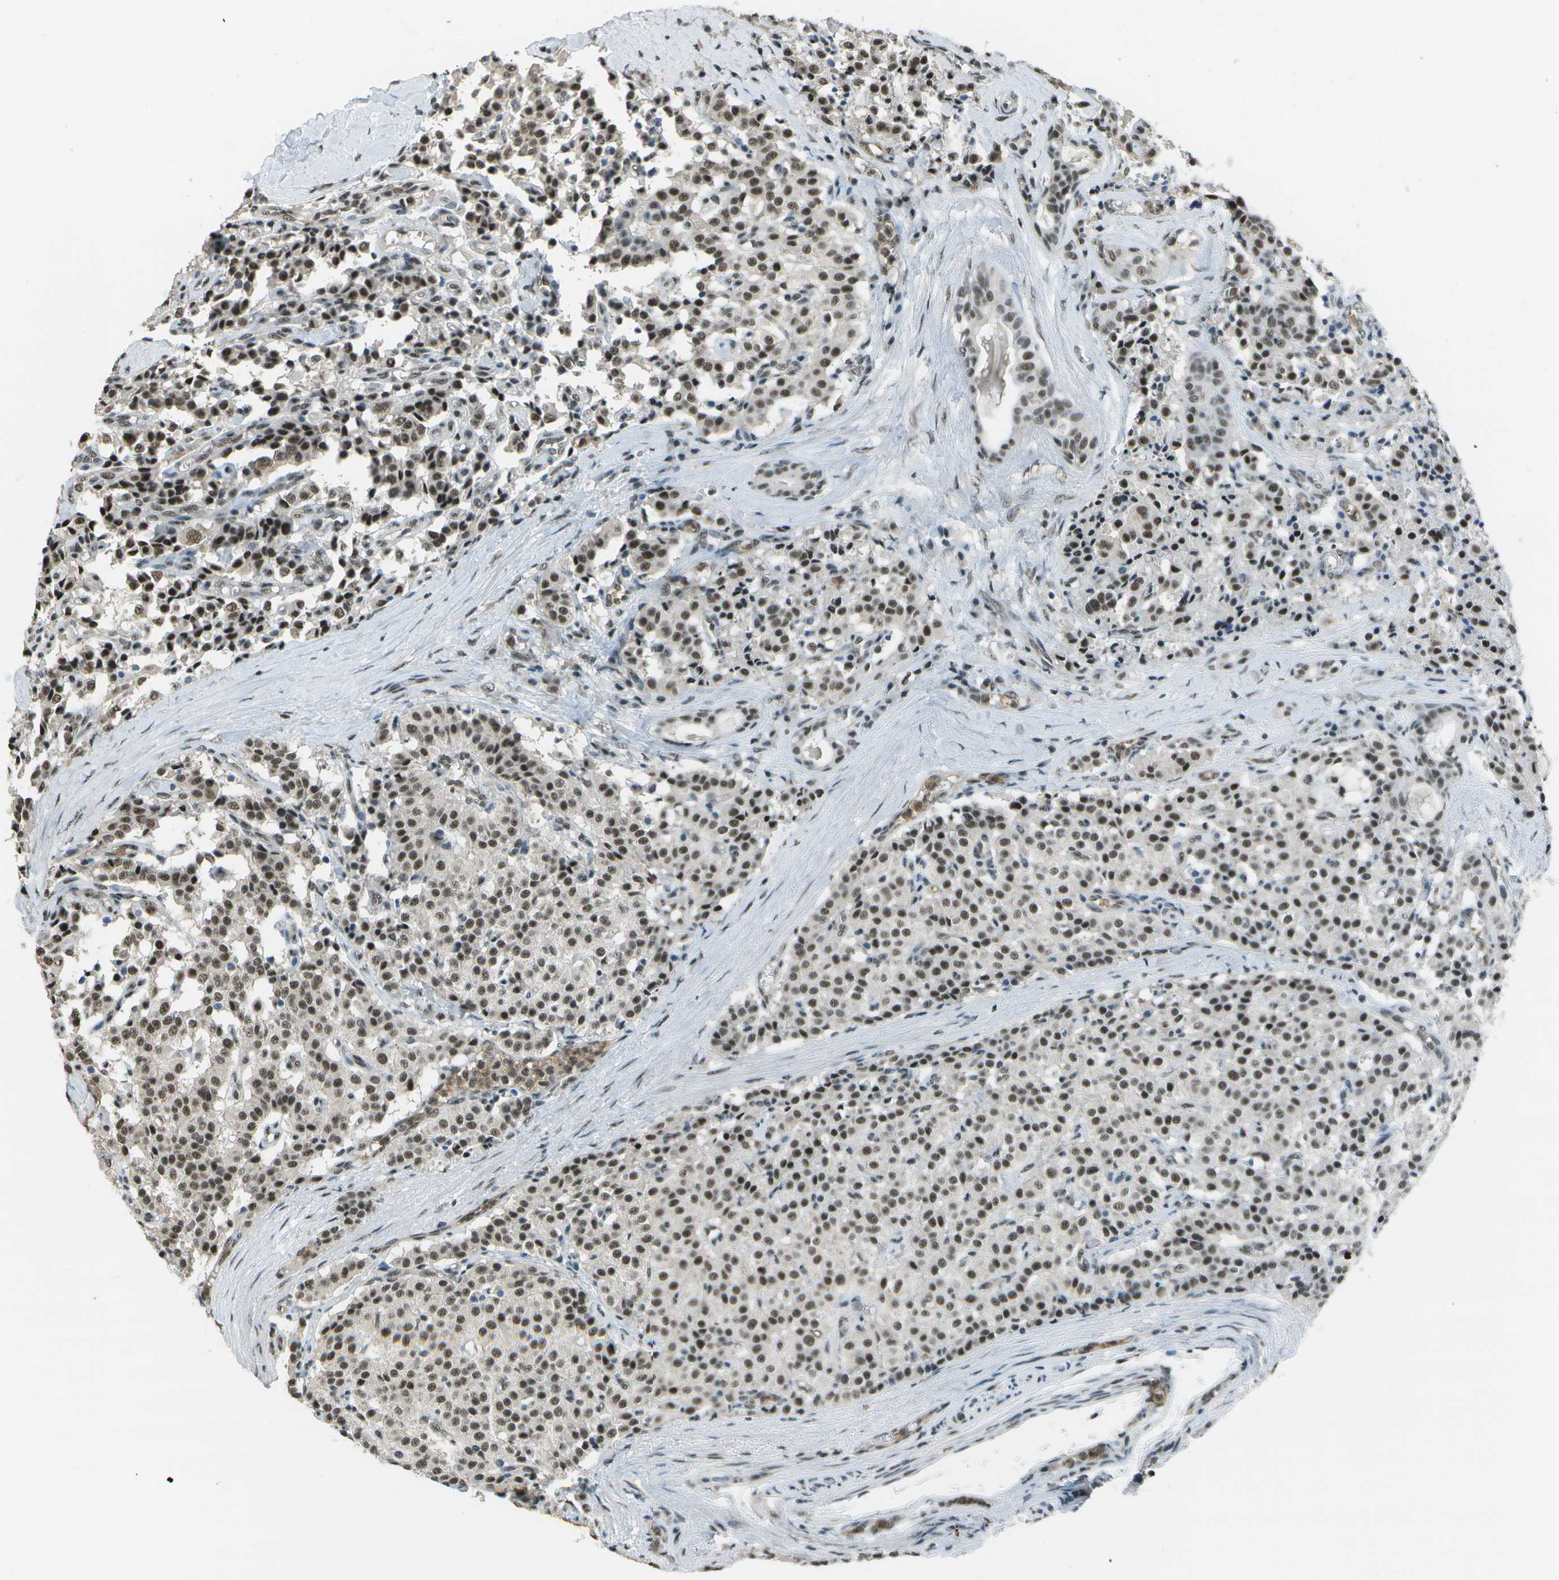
{"staining": {"intensity": "moderate", "quantity": ">75%", "location": "nuclear"}, "tissue": "carcinoid", "cell_type": "Tumor cells", "image_type": "cancer", "snomed": [{"axis": "morphology", "description": "Carcinoid, malignant, NOS"}, {"axis": "topography", "description": "Lung"}], "caption": "A brown stain highlights moderate nuclear expression of a protein in human carcinoid tumor cells. The staining was performed using DAB (3,3'-diaminobenzidine), with brown indicating positive protein expression. Nuclei are stained blue with hematoxylin.", "gene": "DEPDC1", "patient": {"sex": "male", "age": 30}}